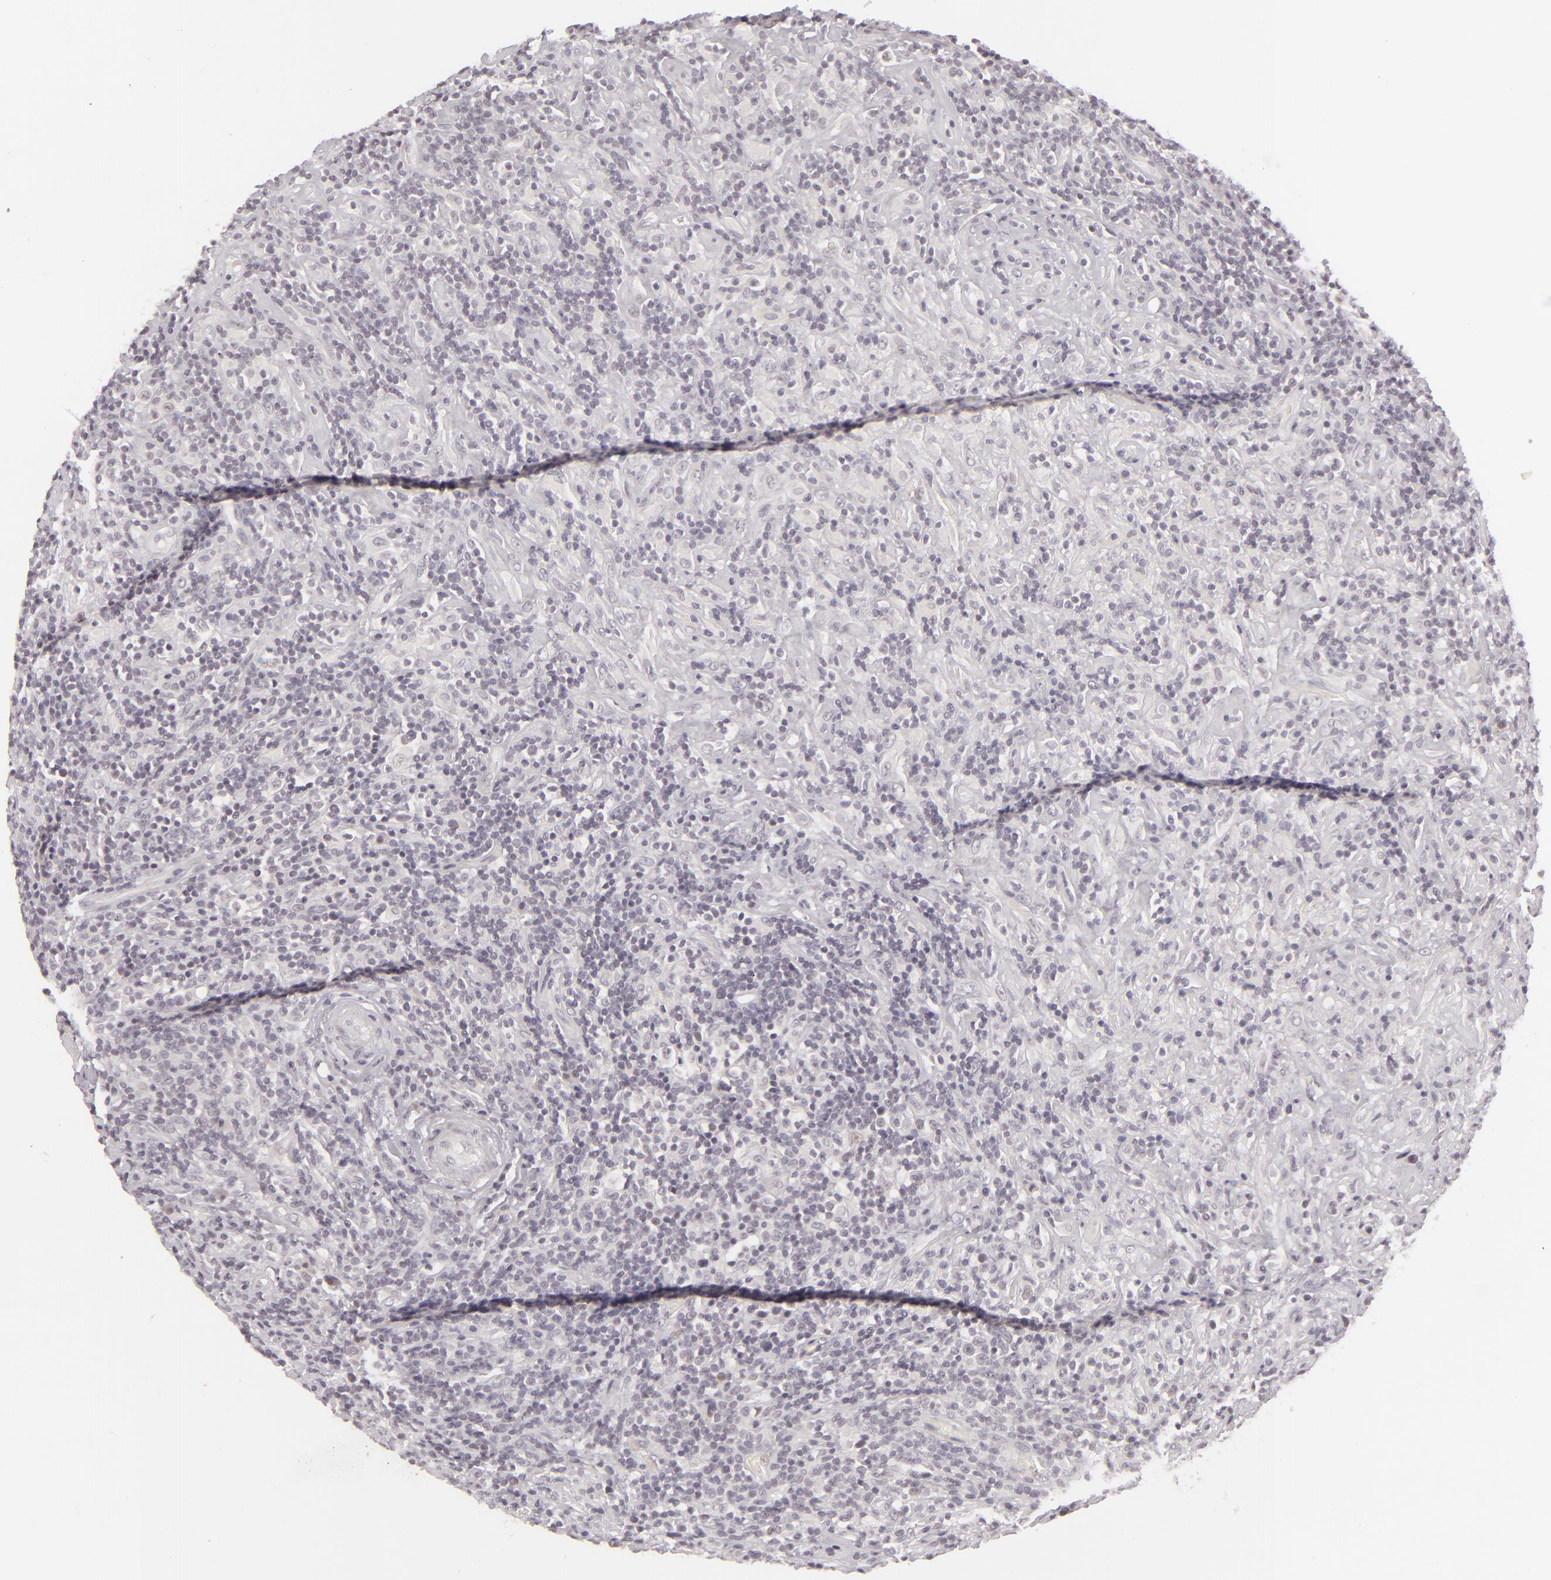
{"staining": {"intensity": "negative", "quantity": "none", "location": "none"}, "tissue": "lymphoma", "cell_type": "Tumor cells", "image_type": "cancer", "snomed": [{"axis": "morphology", "description": "Hodgkin's disease, NOS"}, {"axis": "topography", "description": "Lymph node"}], "caption": "DAB immunohistochemical staining of lymphoma displays no significant expression in tumor cells.", "gene": "DLG3", "patient": {"sex": "male", "age": 46}}